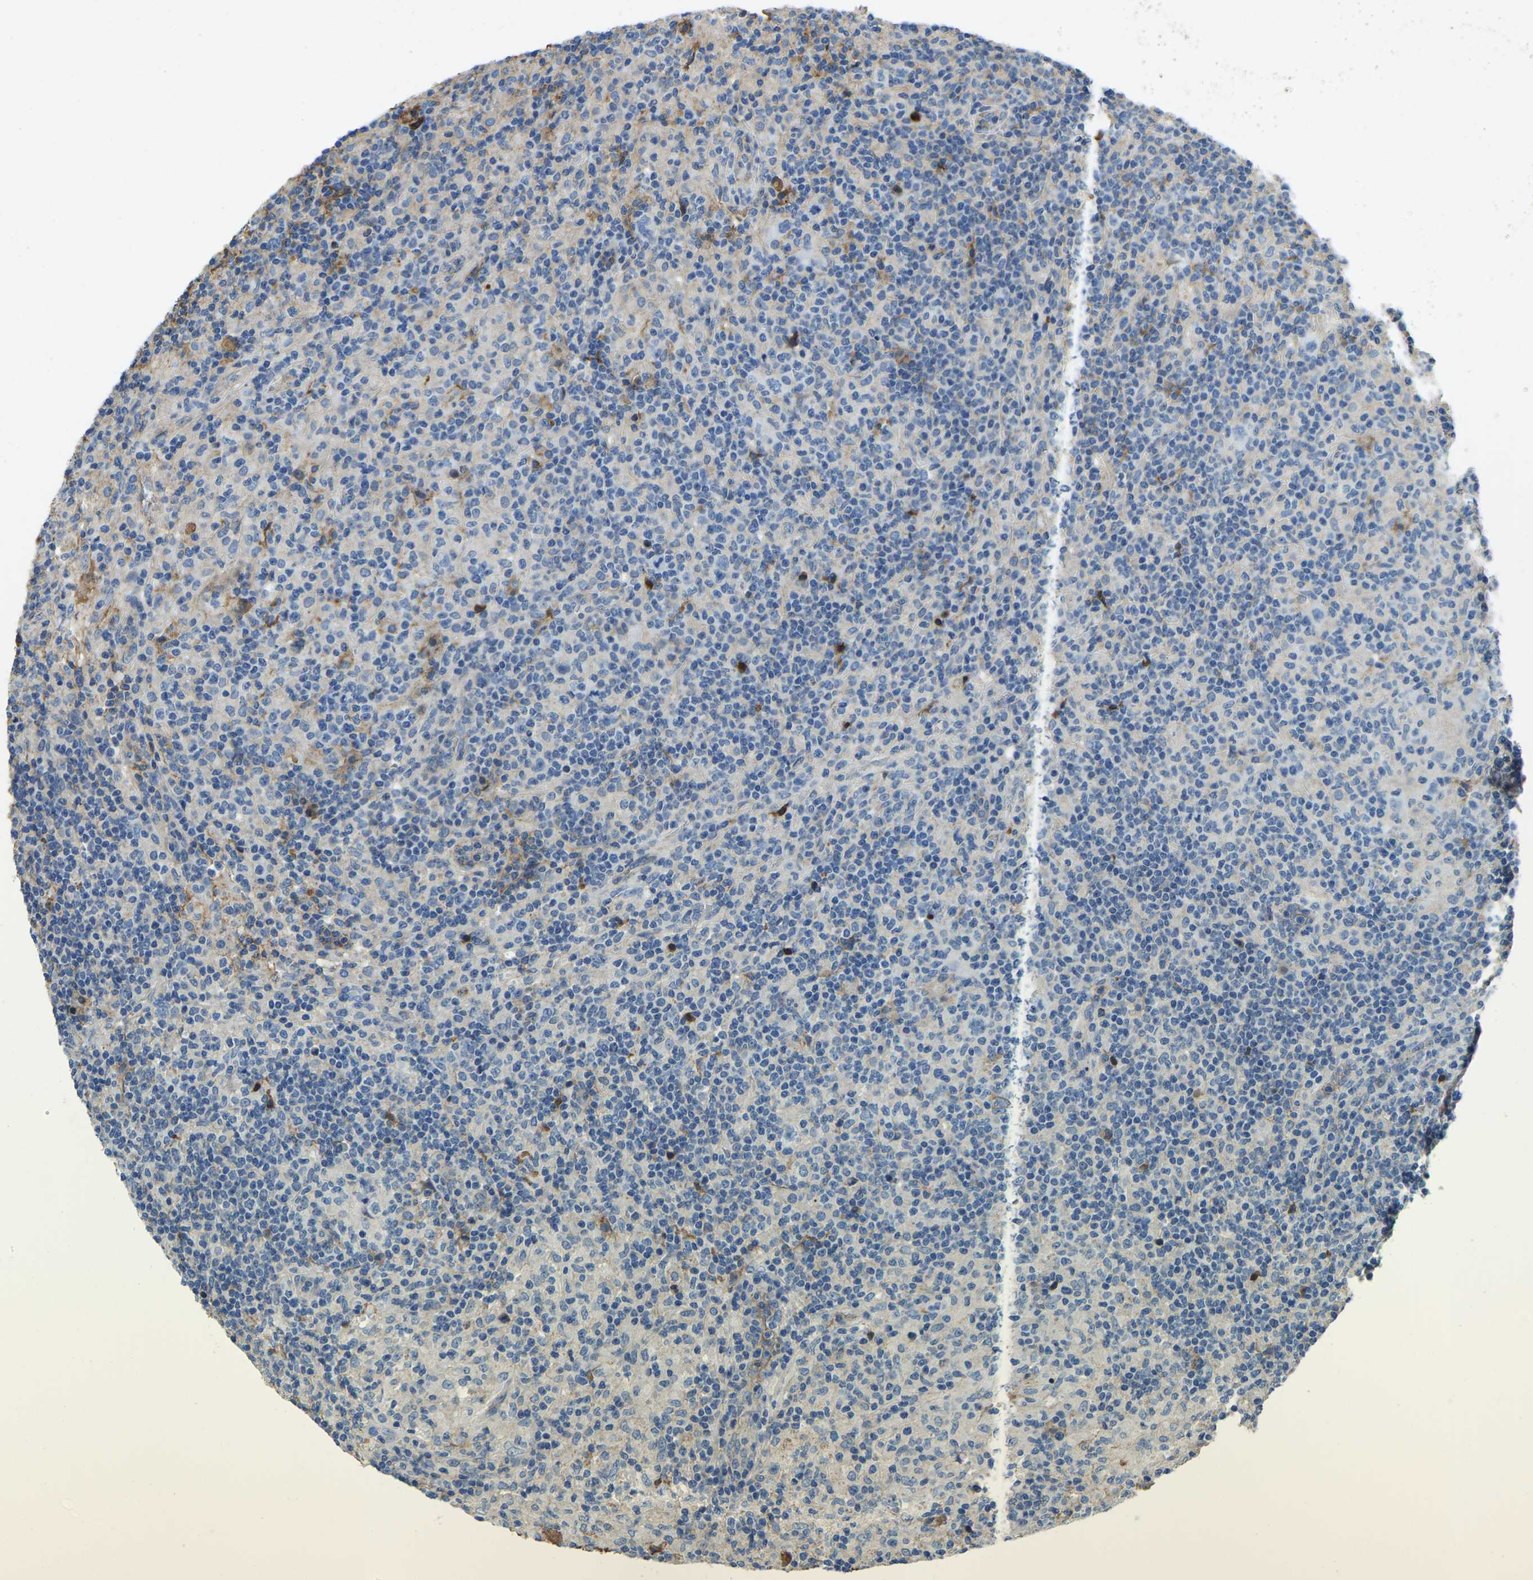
{"staining": {"intensity": "negative", "quantity": "none", "location": "none"}, "tissue": "lymphoma", "cell_type": "Tumor cells", "image_type": "cancer", "snomed": [{"axis": "morphology", "description": "Hodgkin's disease, NOS"}, {"axis": "topography", "description": "Lymph node"}], "caption": "DAB immunohistochemical staining of Hodgkin's disease displays no significant staining in tumor cells. (DAB IHC visualized using brightfield microscopy, high magnification).", "gene": "THBS4", "patient": {"sex": "male", "age": 70}}